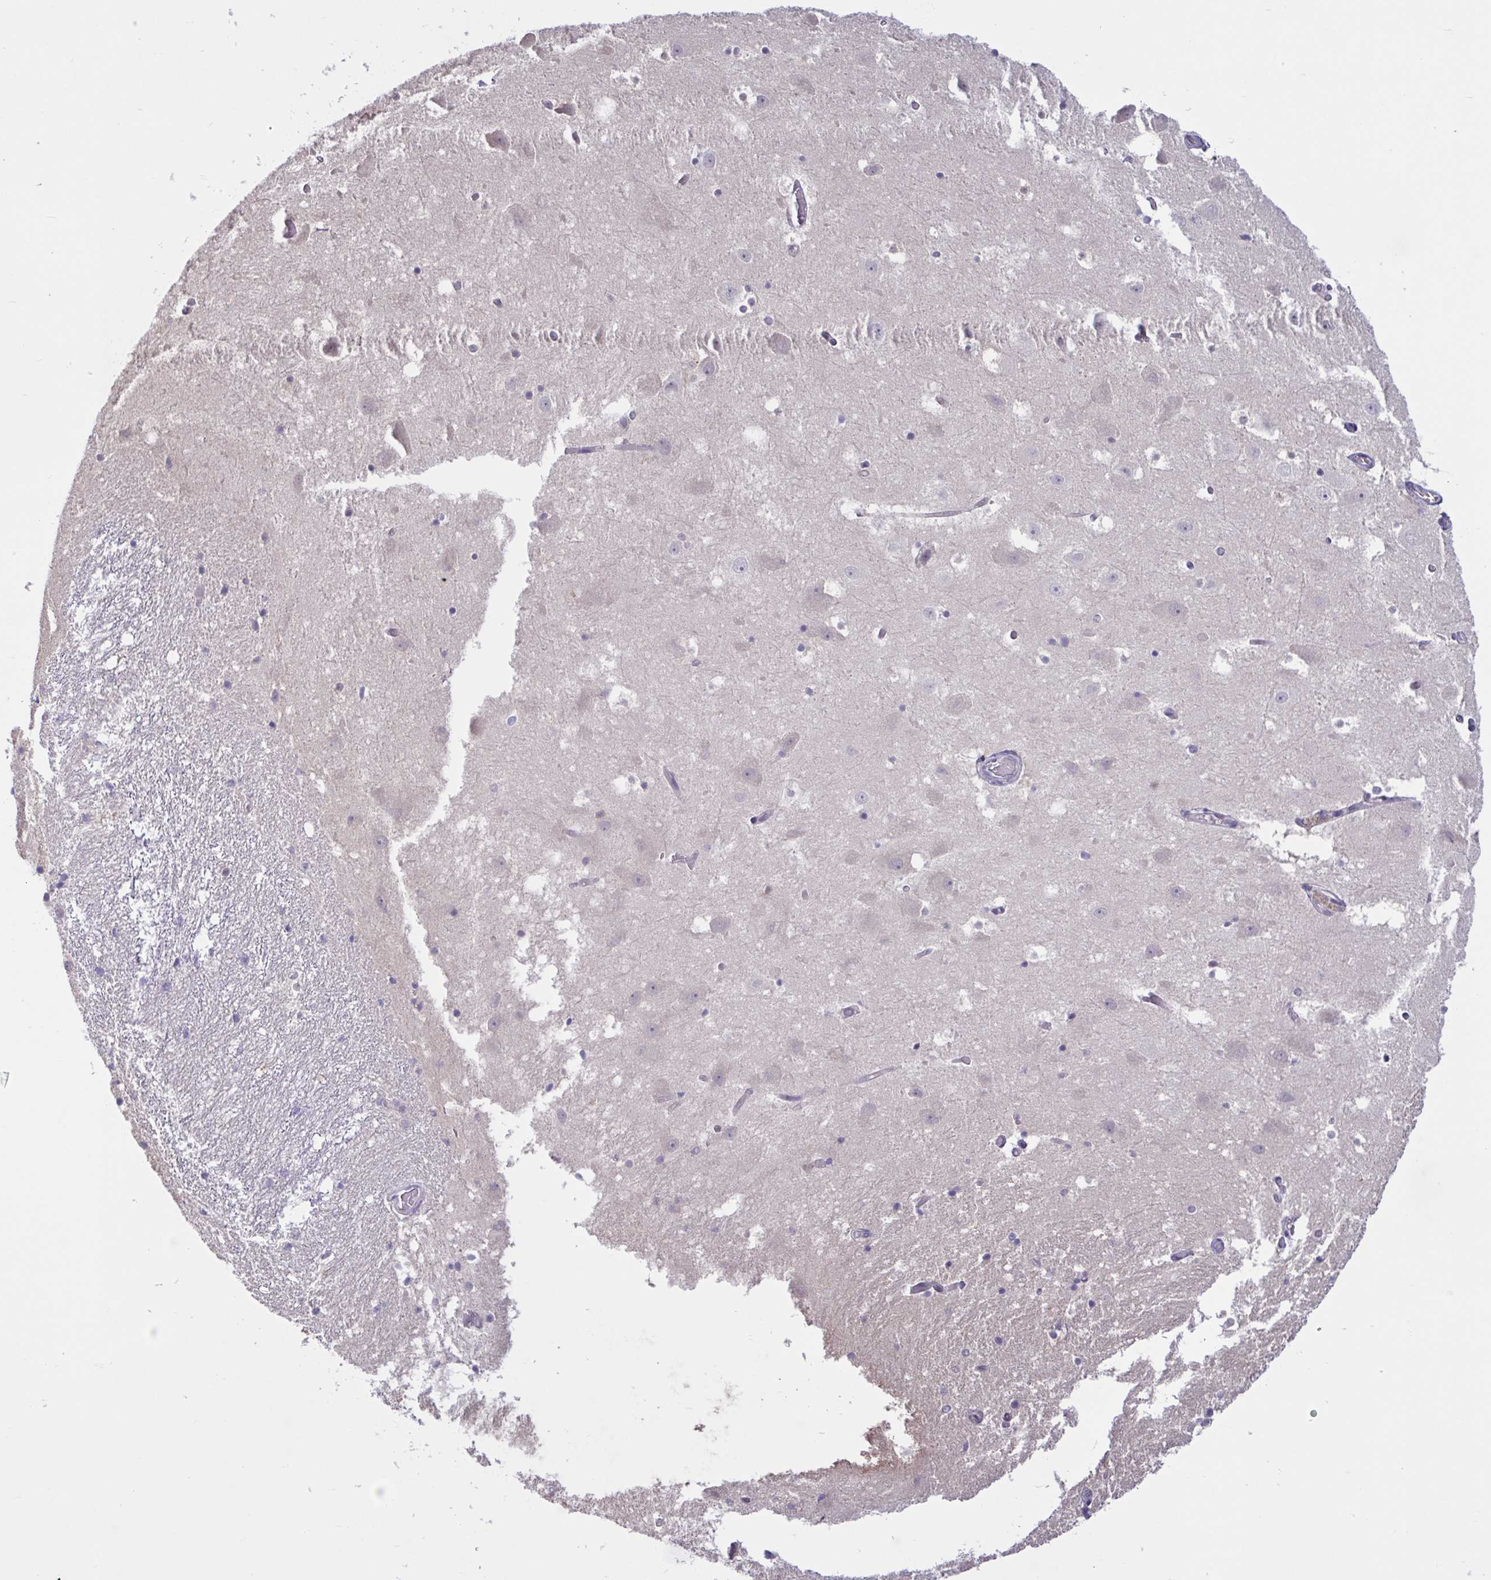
{"staining": {"intensity": "negative", "quantity": "none", "location": "none"}, "tissue": "hippocampus", "cell_type": "Glial cells", "image_type": "normal", "snomed": [{"axis": "morphology", "description": "Normal tissue, NOS"}, {"axis": "topography", "description": "Hippocampus"}], "caption": "A high-resolution histopathology image shows IHC staining of unremarkable hippocampus, which displays no significant expression in glial cells.", "gene": "RBL1", "patient": {"sex": "female", "age": 52}}